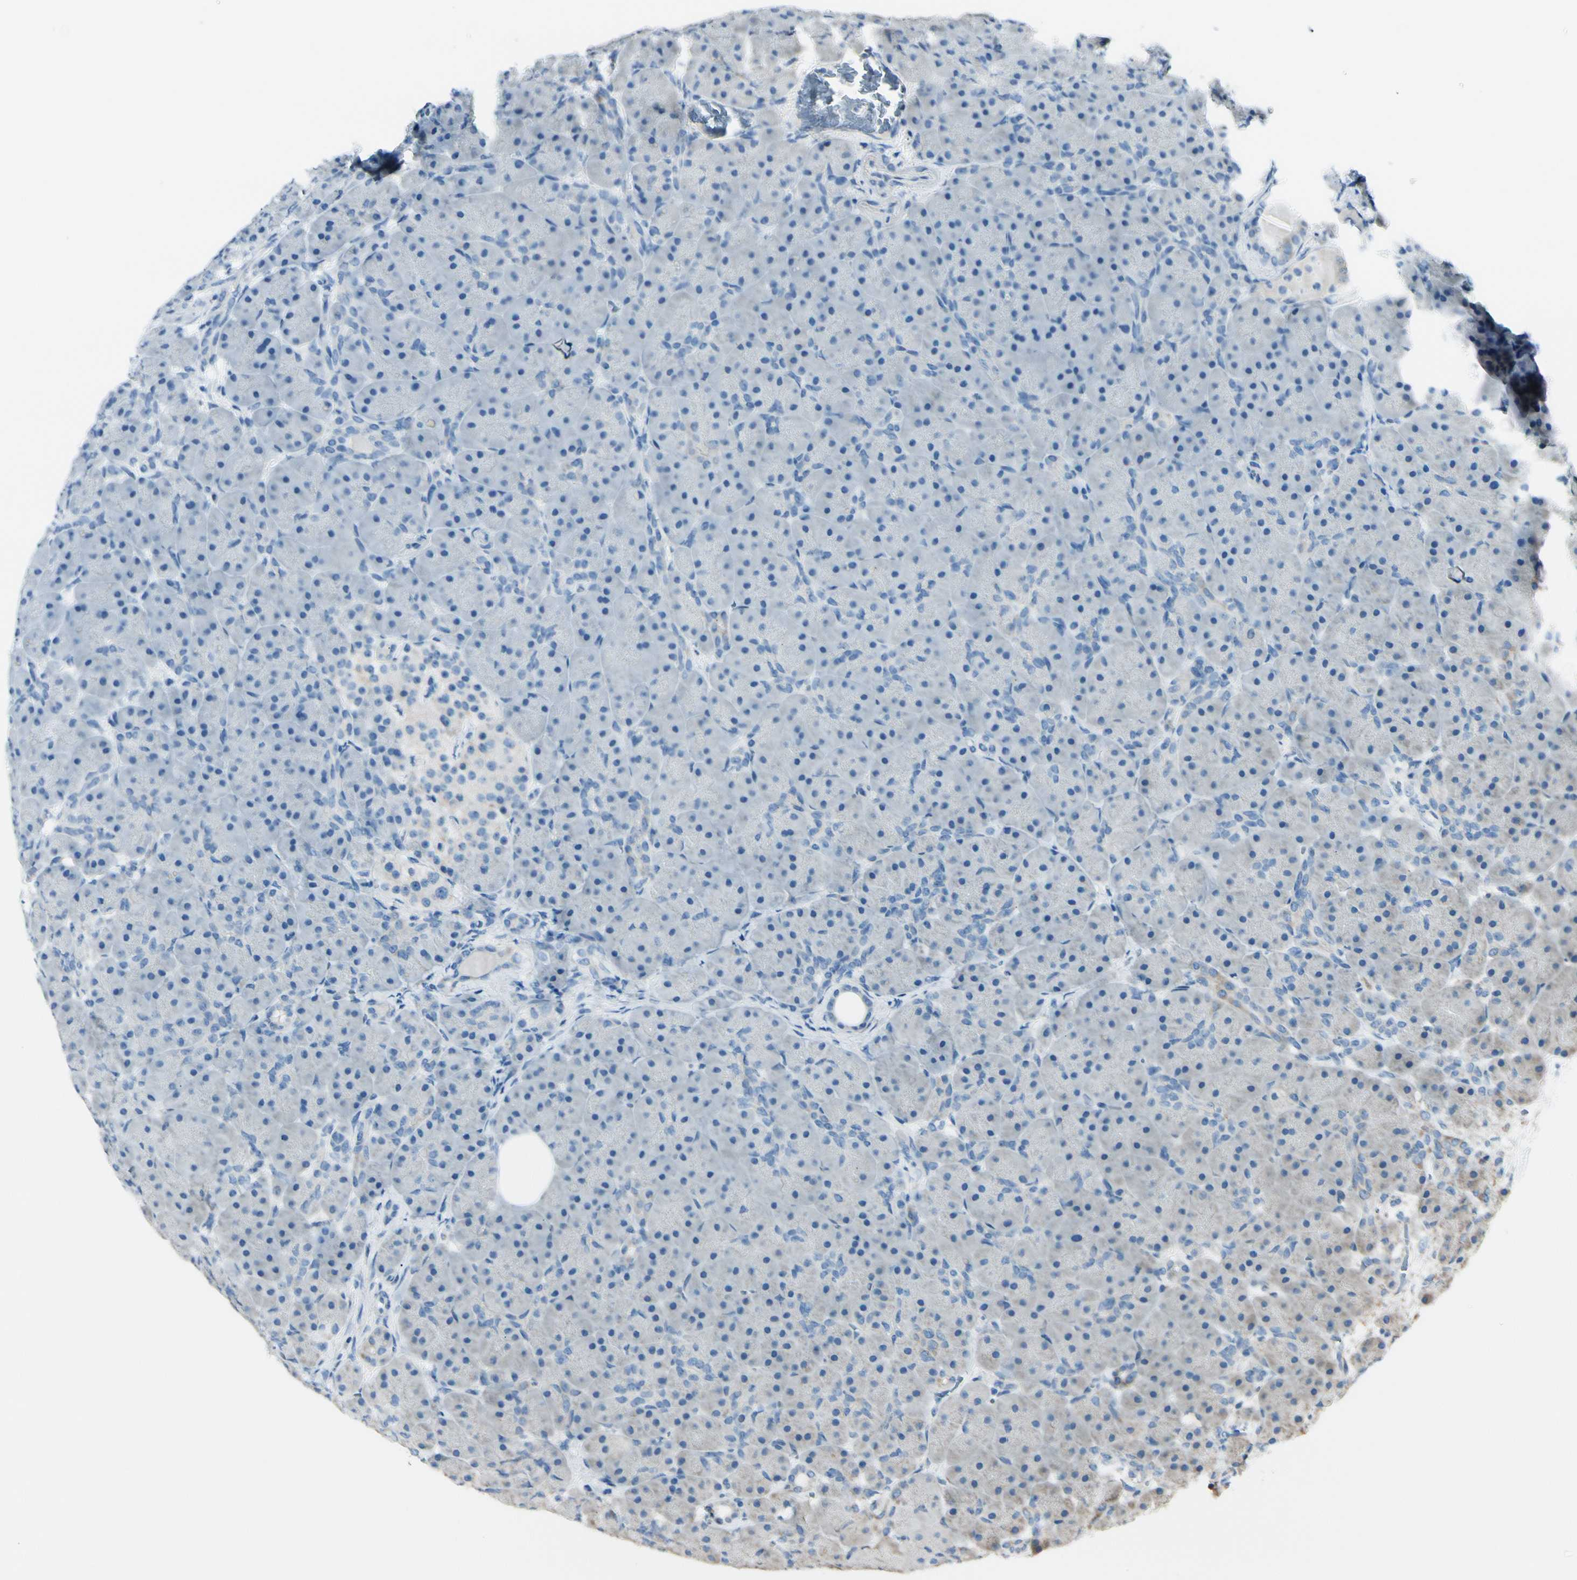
{"staining": {"intensity": "negative", "quantity": "none", "location": "none"}, "tissue": "pancreas", "cell_type": "Exocrine glandular cells", "image_type": "normal", "snomed": [{"axis": "morphology", "description": "Normal tissue, NOS"}, {"axis": "topography", "description": "Pancreas"}], "caption": "Immunohistochemical staining of benign pancreas reveals no significant positivity in exocrine glandular cells. (Immunohistochemistry (ihc), brightfield microscopy, high magnification).", "gene": "EPHA3", "patient": {"sex": "male", "age": 66}}